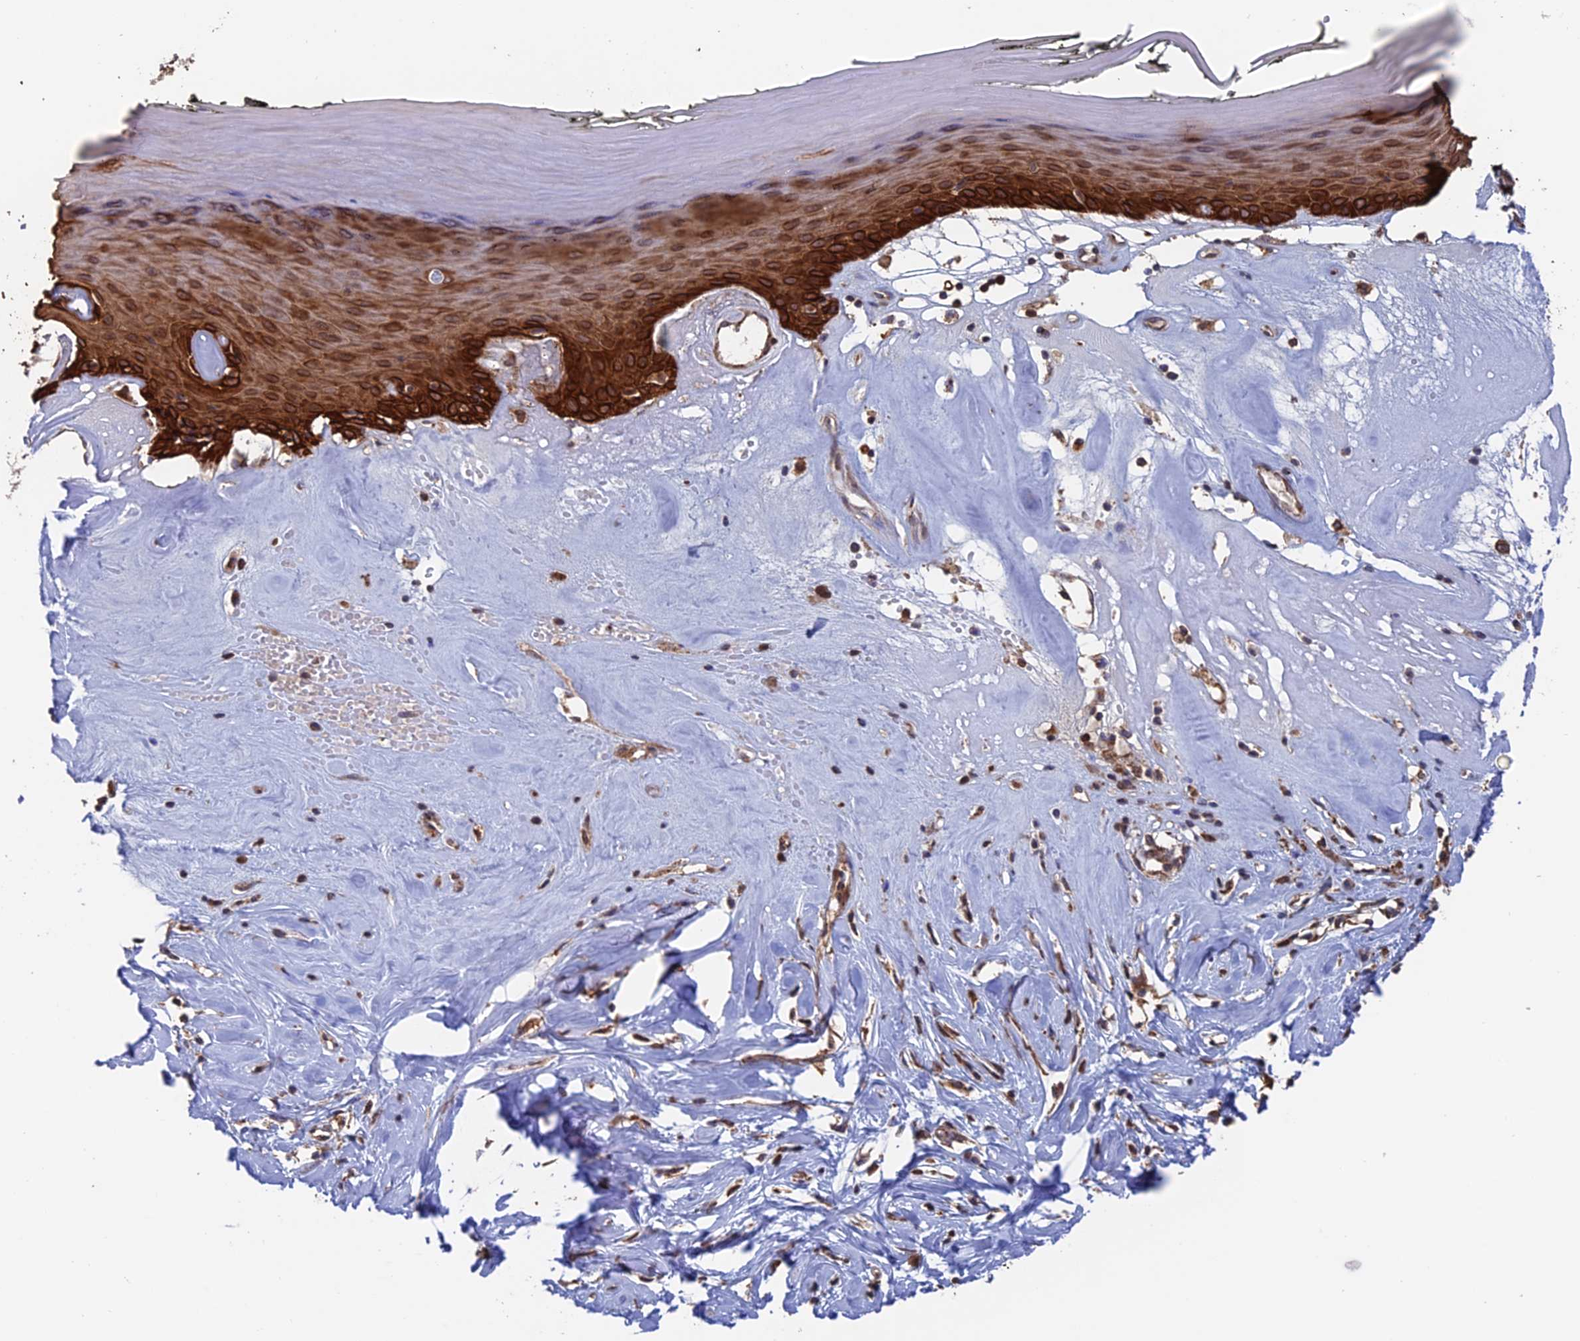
{"staining": {"intensity": "strong", "quantity": "25%-75%", "location": "cytoplasmic/membranous"}, "tissue": "skin", "cell_type": "Epidermal cells", "image_type": "normal", "snomed": [{"axis": "morphology", "description": "Normal tissue, NOS"}, {"axis": "morphology", "description": "Inflammation, NOS"}, {"axis": "topography", "description": "Vulva"}], "caption": "The micrograph exhibits immunohistochemical staining of normal skin. There is strong cytoplasmic/membranous positivity is appreciated in approximately 25%-75% of epidermal cells.", "gene": "DTYMK", "patient": {"sex": "female", "age": 84}}